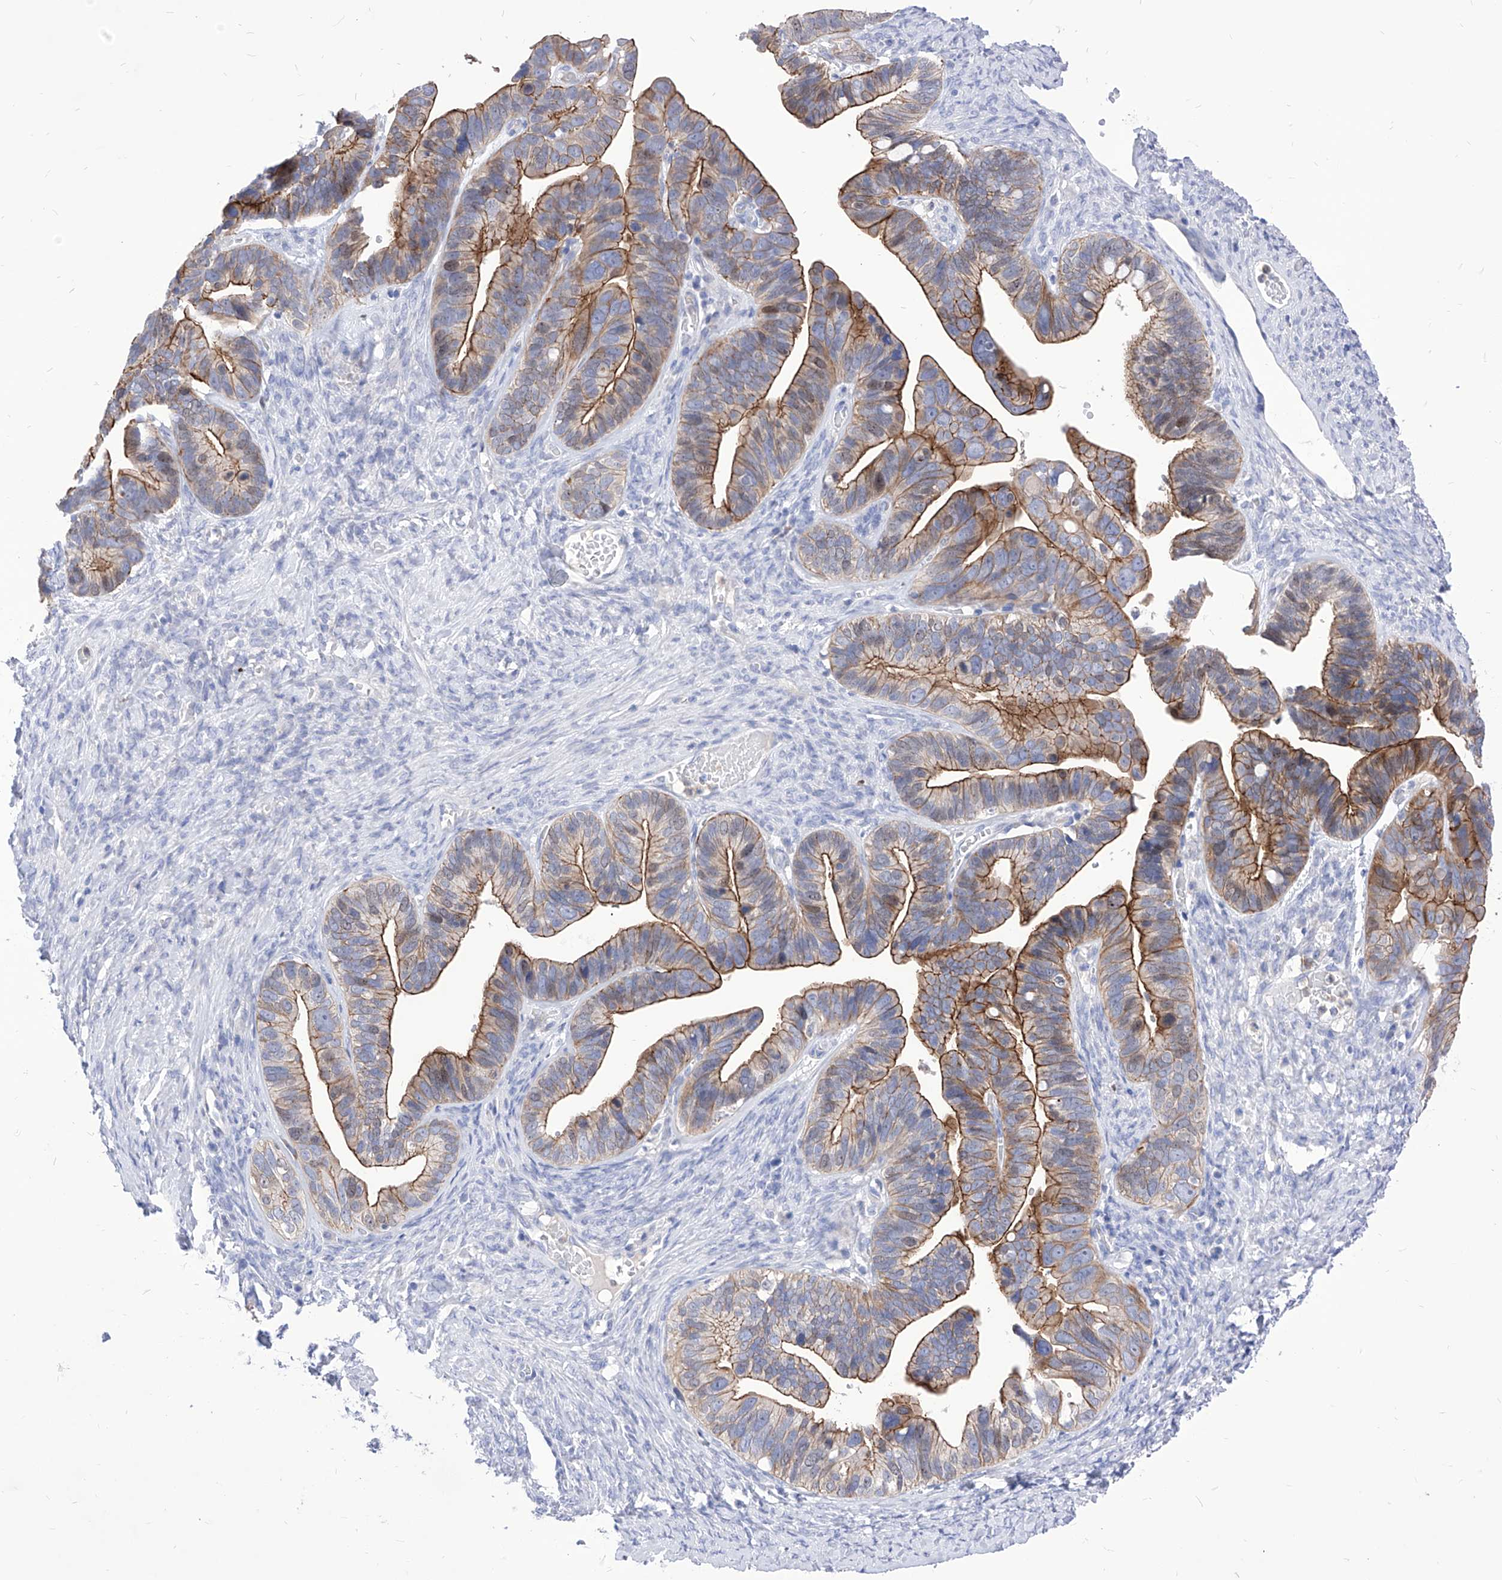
{"staining": {"intensity": "strong", "quantity": "25%-75%", "location": "cytoplasmic/membranous"}, "tissue": "ovarian cancer", "cell_type": "Tumor cells", "image_type": "cancer", "snomed": [{"axis": "morphology", "description": "Cystadenocarcinoma, serous, NOS"}, {"axis": "topography", "description": "Ovary"}], "caption": "Serous cystadenocarcinoma (ovarian) stained for a protein (brown) demonstrates strong cytoplasmic/membranous positive expression in about 25%-75% of tumor cells.", "gene": "VAX1", "patient": {"sex": "female", "age": 56}}